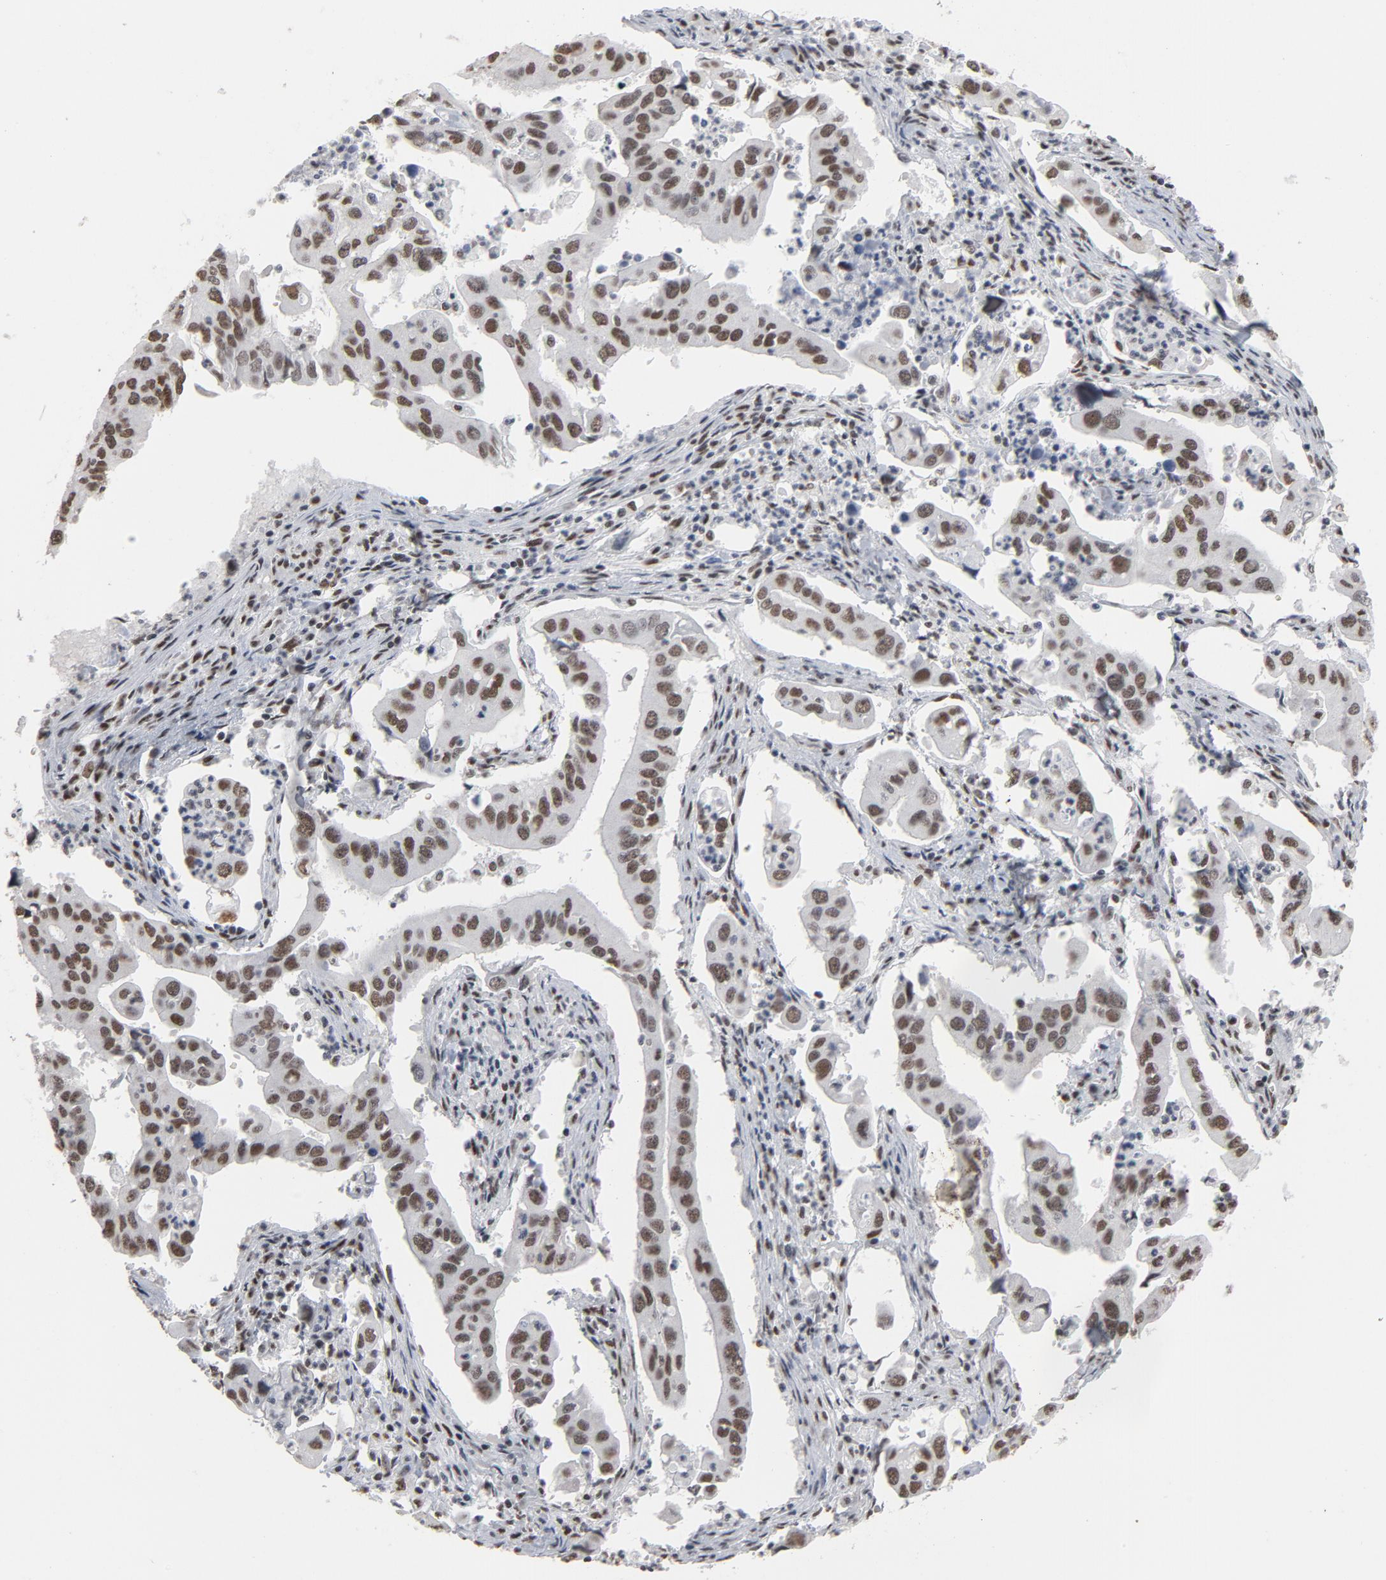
{"staining": {"intensity": "moderate", "quantity": ">75%", "location": "nuclear"}, "tissue": "lung cancer", "cell_type": "Tumor cells", "image_type": "cancer", "snomed": [{"axis": "morphology", "description": "Adenocarcinoma, NOS"}, {"axis": "topography", "description": "Lung"}], "caption": "There is medium levels of moderate nuclear staining in tumor cells of lung adenocarcinoma, as demonstrated by immunohistochemical staining (brown color).", "gene": "MRE11", "patient": {"sex": "male", "age": 48}}